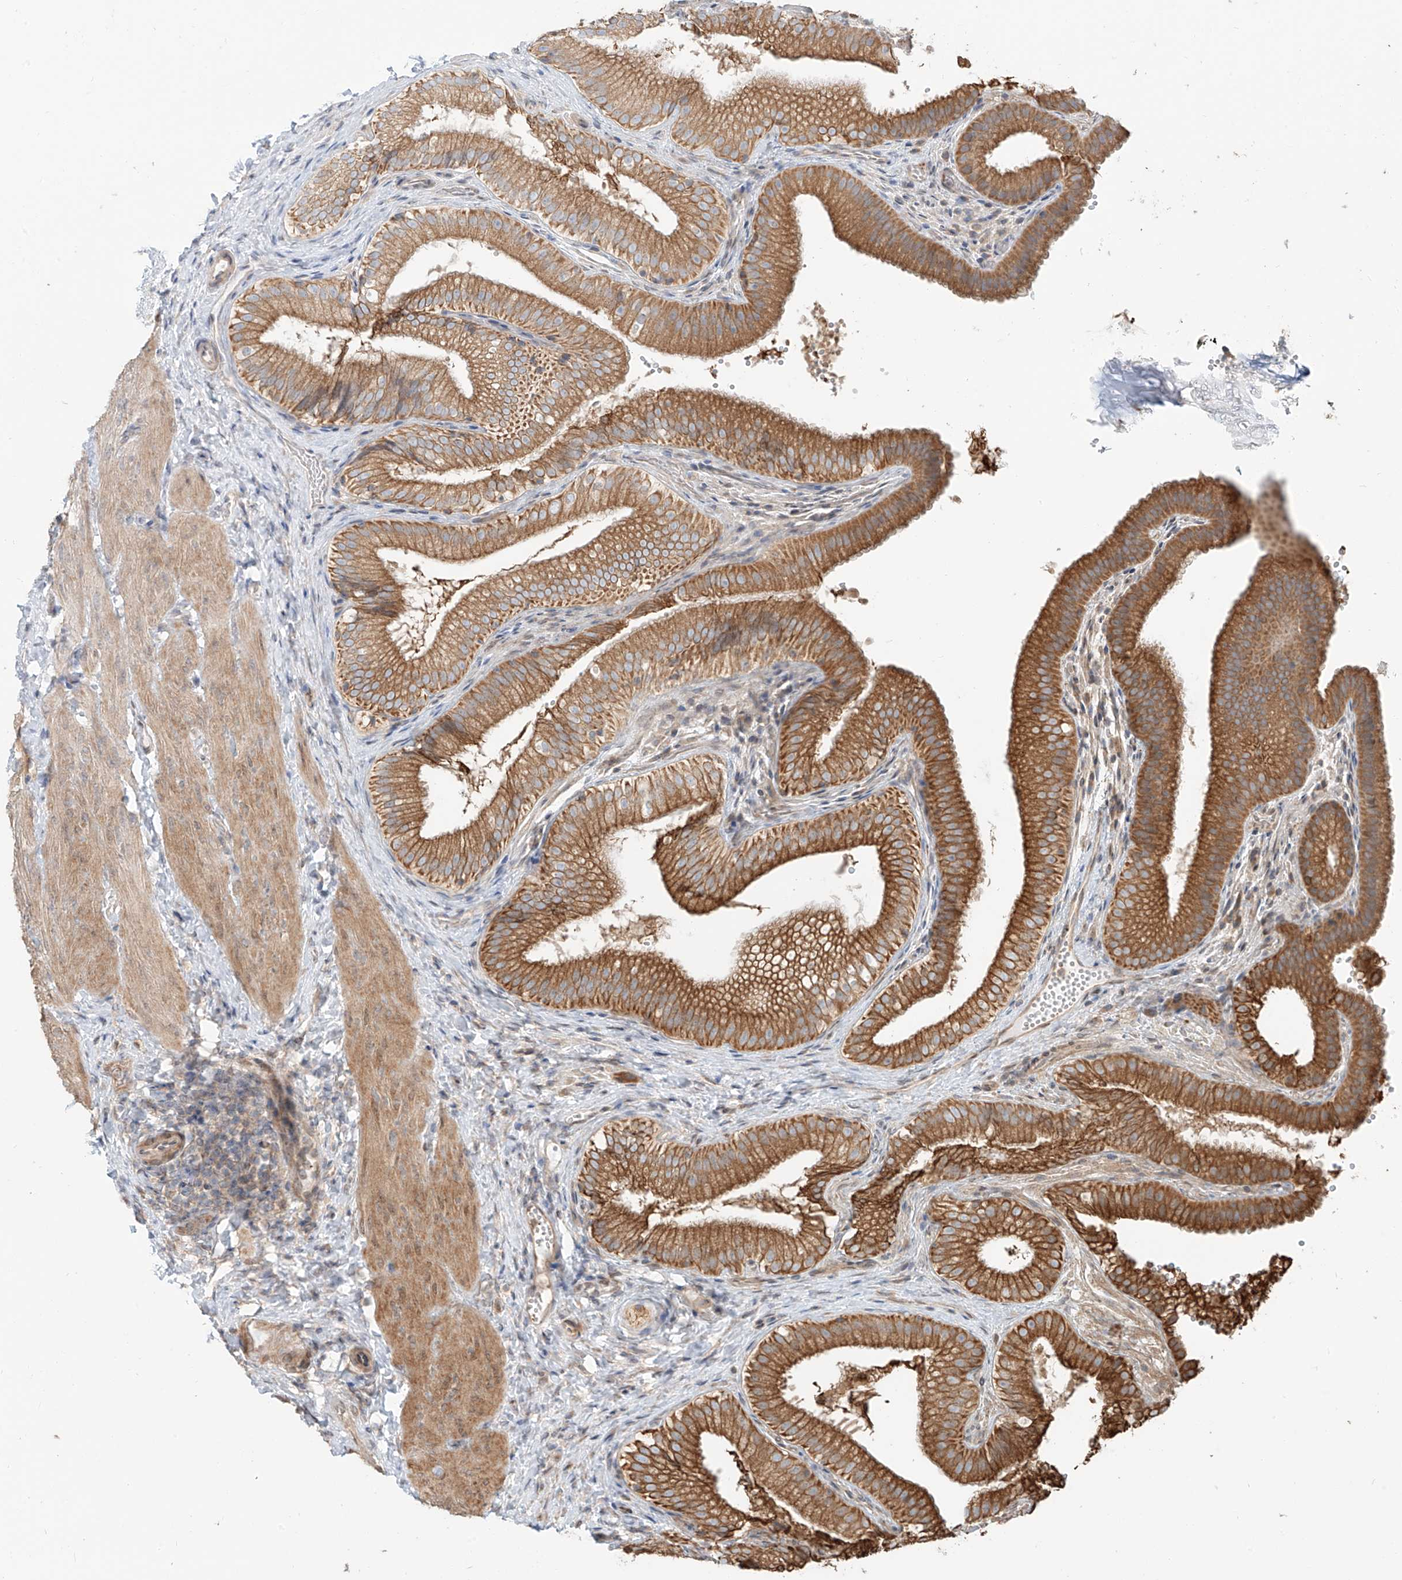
{"staining": {"intensity": "moderate", "quantity": ">75%", "location": "cytoplasmic/membranous"}, "tissue": "gallbladder", "cell_type": "Glandular cells", "image_type": "normal", "snomed": [{"axis": "morphology", "description": "Normal tissue, NOS"}, {"axis": "topography", "description": "Gallbladder"}], "caption": "The micrograph displays staining of benign gallbladder, revealing moderate cytoplasmic/membranous protein positivity (brown color) within glandular cells.", "gene": "CEP162", "patient": {"sex": "female", "age": 30}}